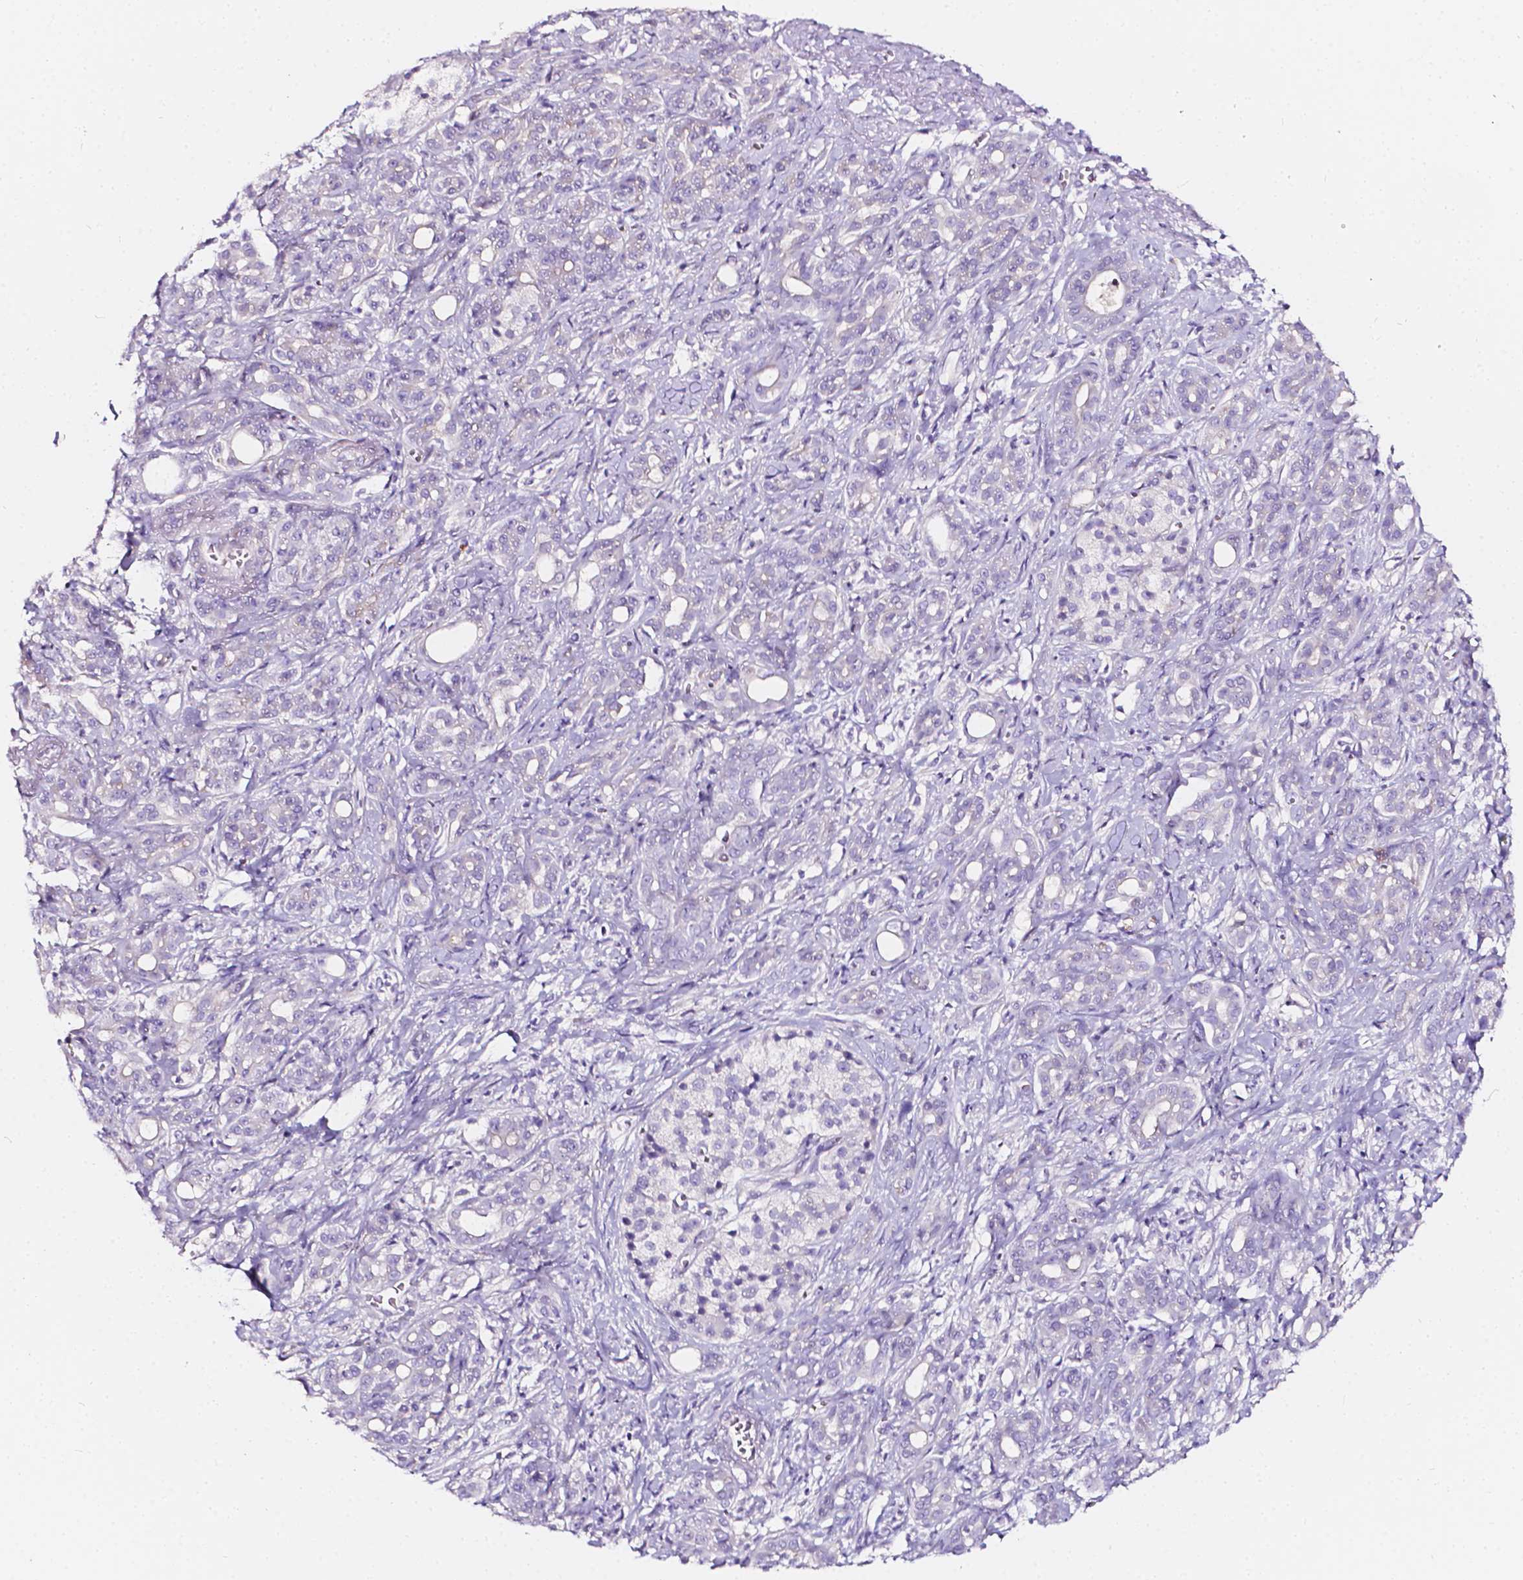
{"staining": {"intensity": "negative", "quantity": "none", "location": "none"}, "tissue": "pancreatic cancer", "cell_type": "Tumor cells", "image_type": "cancer", "snomed": [{"axis": "morphology", "description": "Adenocarcinoma, NOS"}, {"axis": "topography", "description": "Pancreas"}], "caption": "Immunohistochemical staining of pancreatic cancer (adenocarcinoma) displays no significant expression in tumor cells.", "gene": "CLSTN2", "patient": {"sex": "male", "age": 61}}